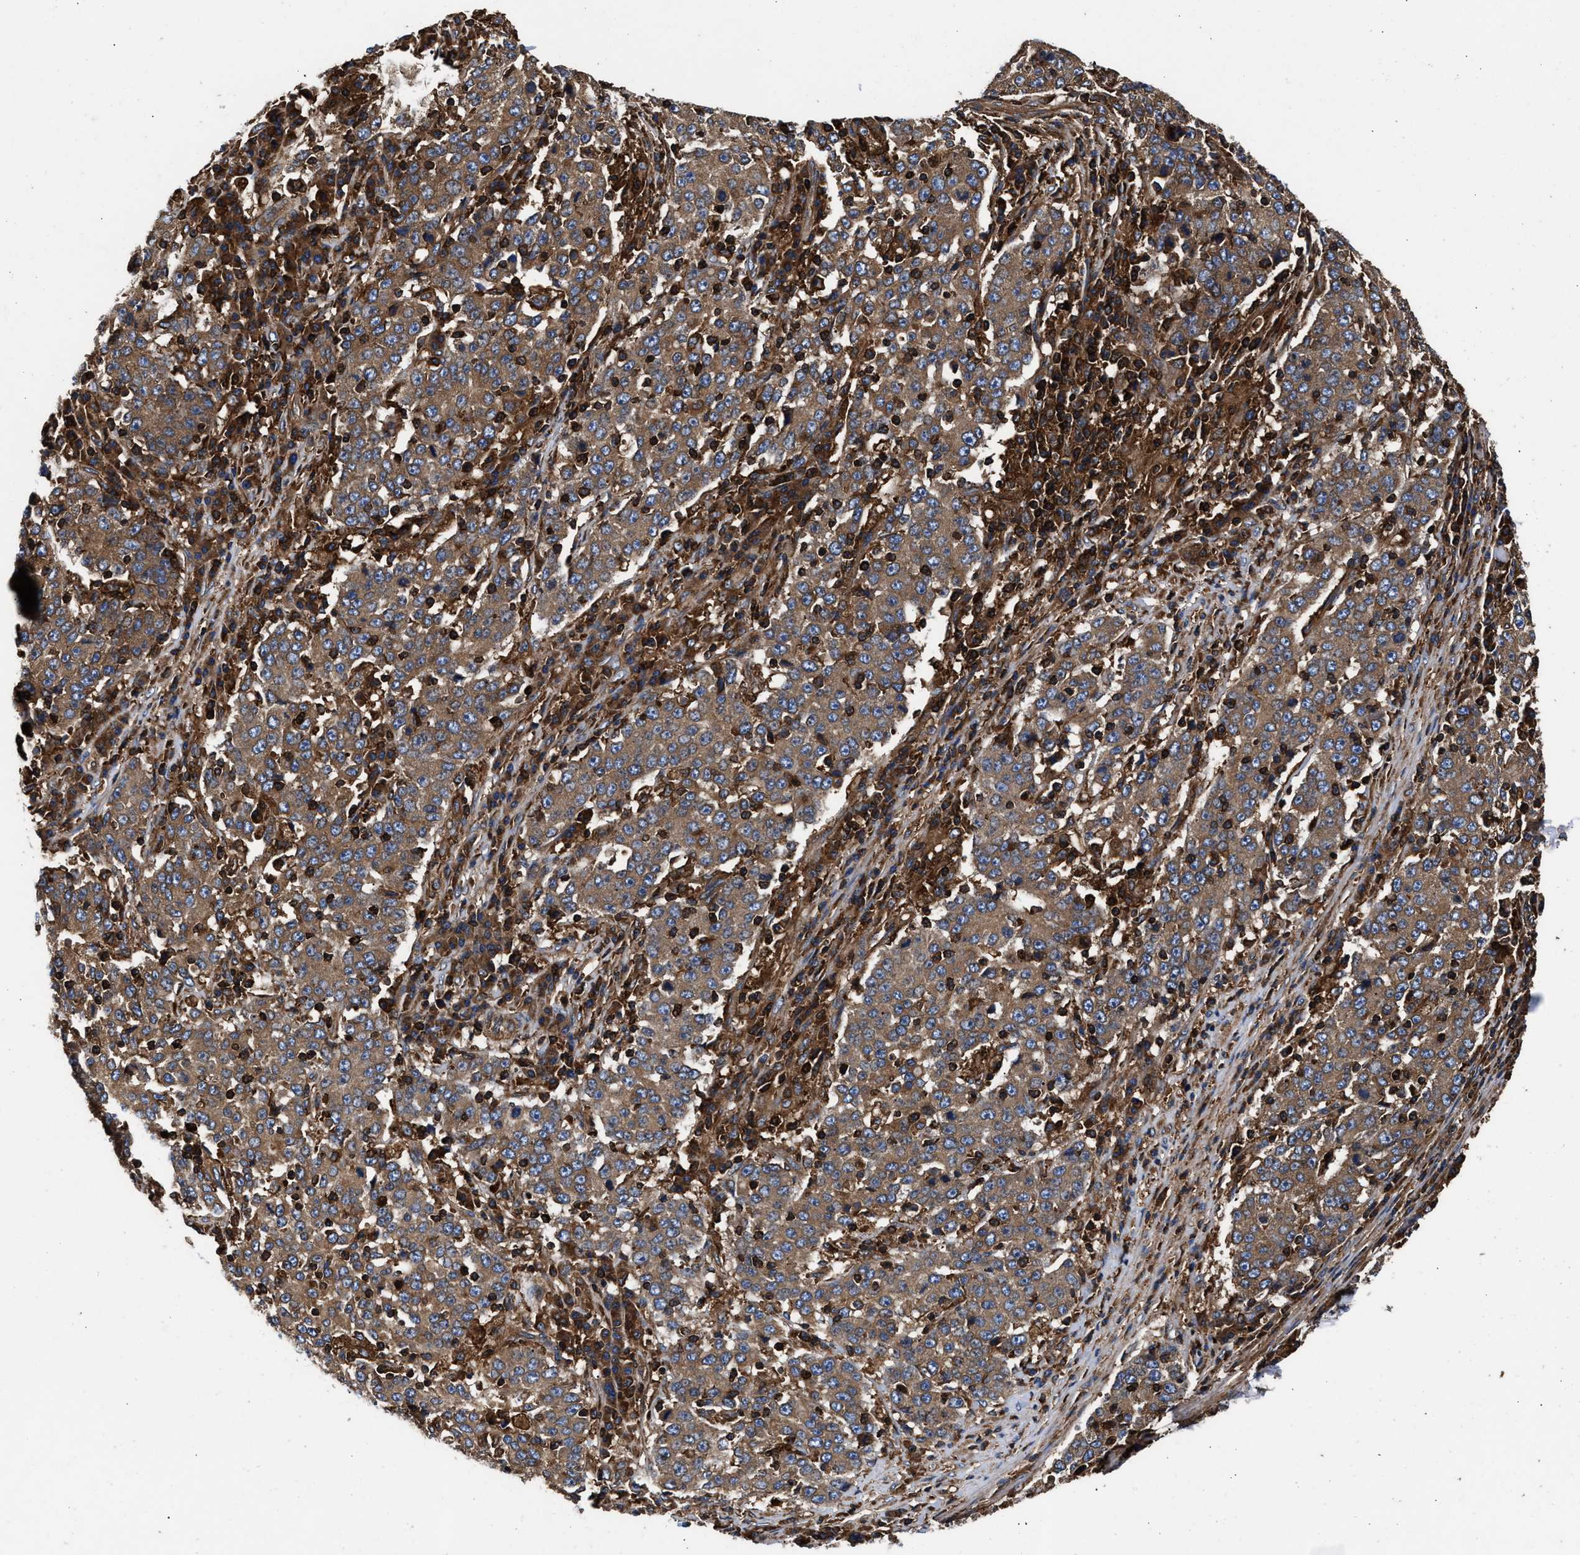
{"staining": {"intensity": "moderate", "quantity": ">75%", "location": "cytoplasmic/membranous"}, "tissue": "stomach cancer", "cell_type": "Tumor cells", "image_type": "cancer", "snomed": [{"axis": "morphology", "description": "Adenocarcinoma, NOS"}, {"axis": "topography", "description": "Stomach"}], "caption": "Human stomach cancer (adenocarcinoma) stained with a brown dye shows moderate cytoplasmic/membranous positive positivity in about >75% of tumor cells.", "gene": "KYAT1", "patient": {"sex": "male", "age": 59}}